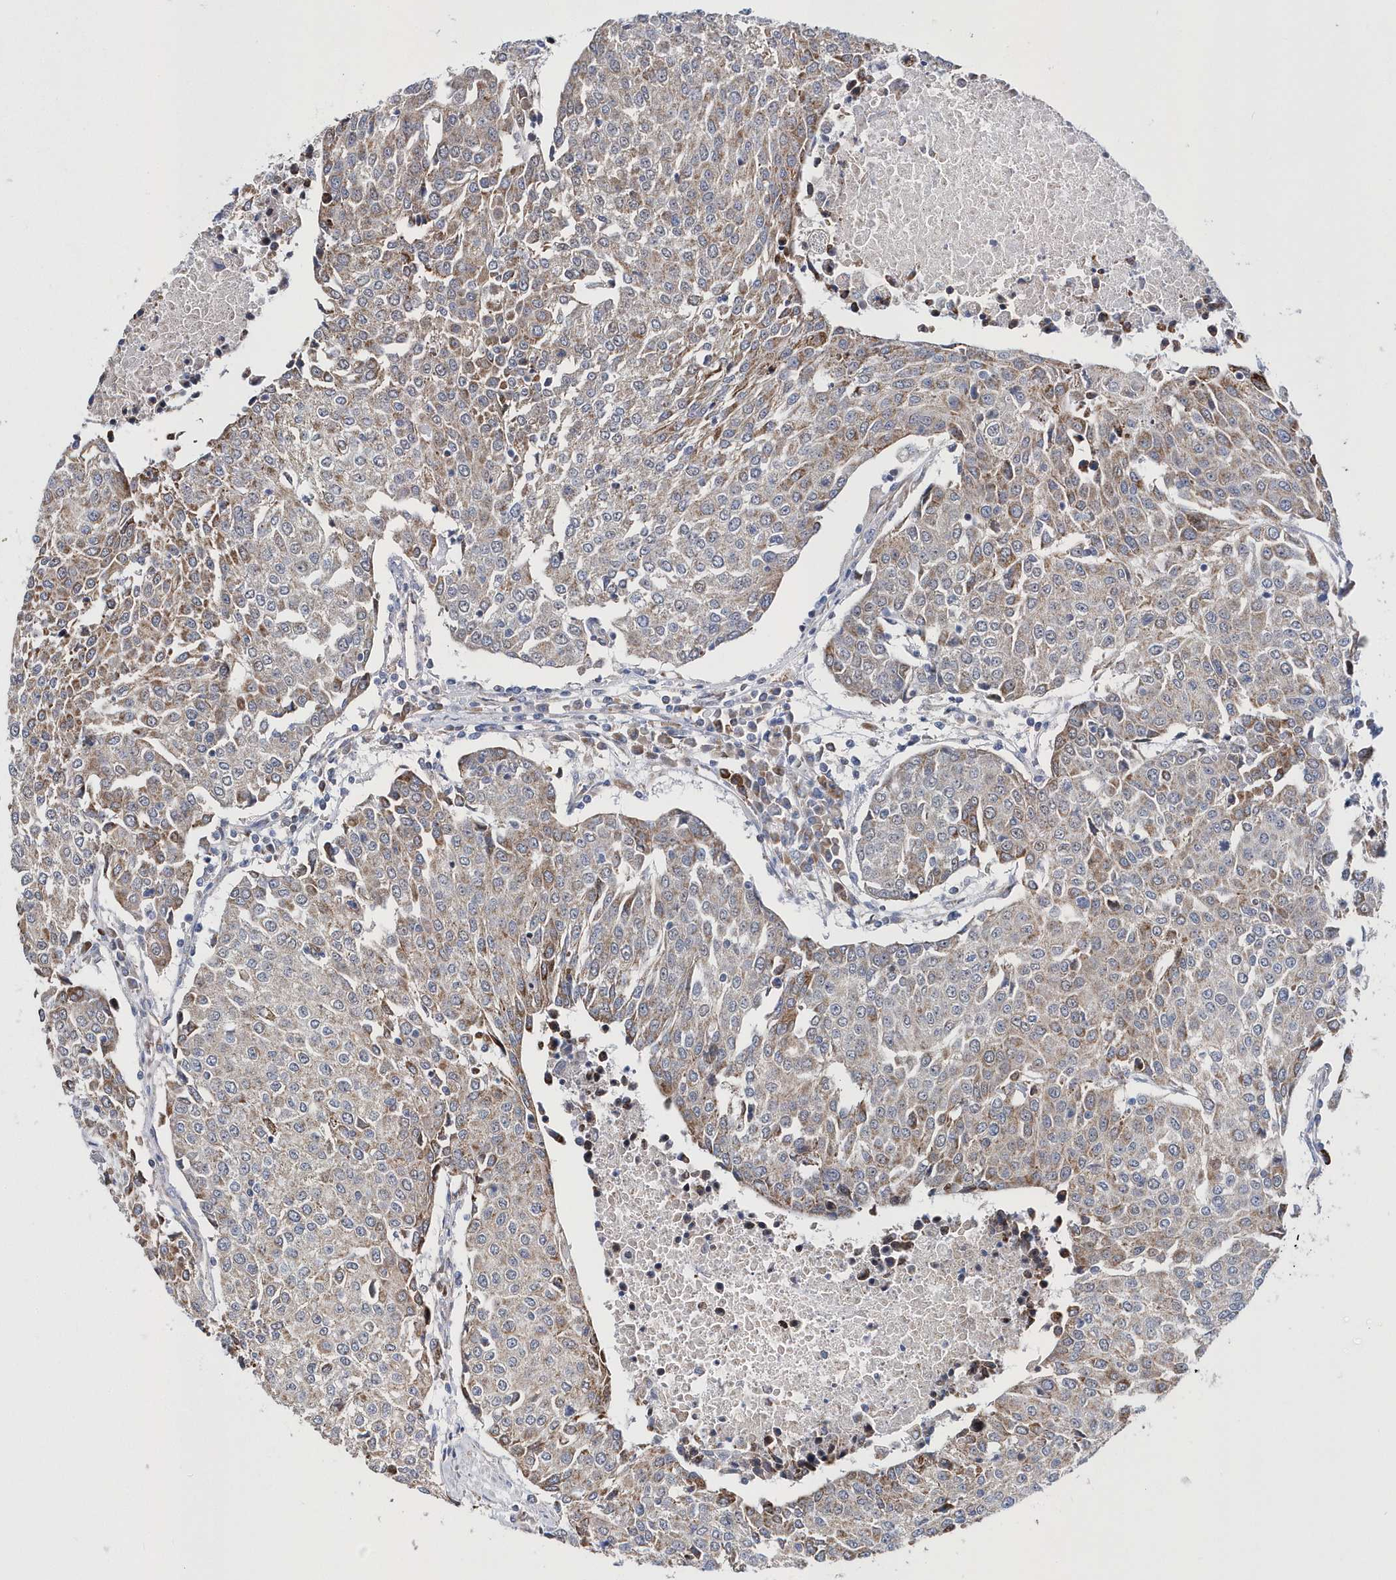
{"staining": {"intensity": "weak", "quantity": "25%-75%", "location": "cytoplasmic/membranous"}, "tissue": "urothelial cancer", "cell_type": "Tumor cells", "image_type": "cancer", "snomed": [{"axis": "morphology", "description": "Urothelial carcinoma, High grade"}, {"axis": "topography", "description": "Urinary bladder"}], "caption": "A high-resolution micrograph shows IHC staining of high-grade urothelial carcinoma, which demonstrates weak cytoplasmic/membranous positivity in about 25%-75% of tumor cells.", "gene": "SPATA5", "patient": {"sex": "female", "age": 85}}